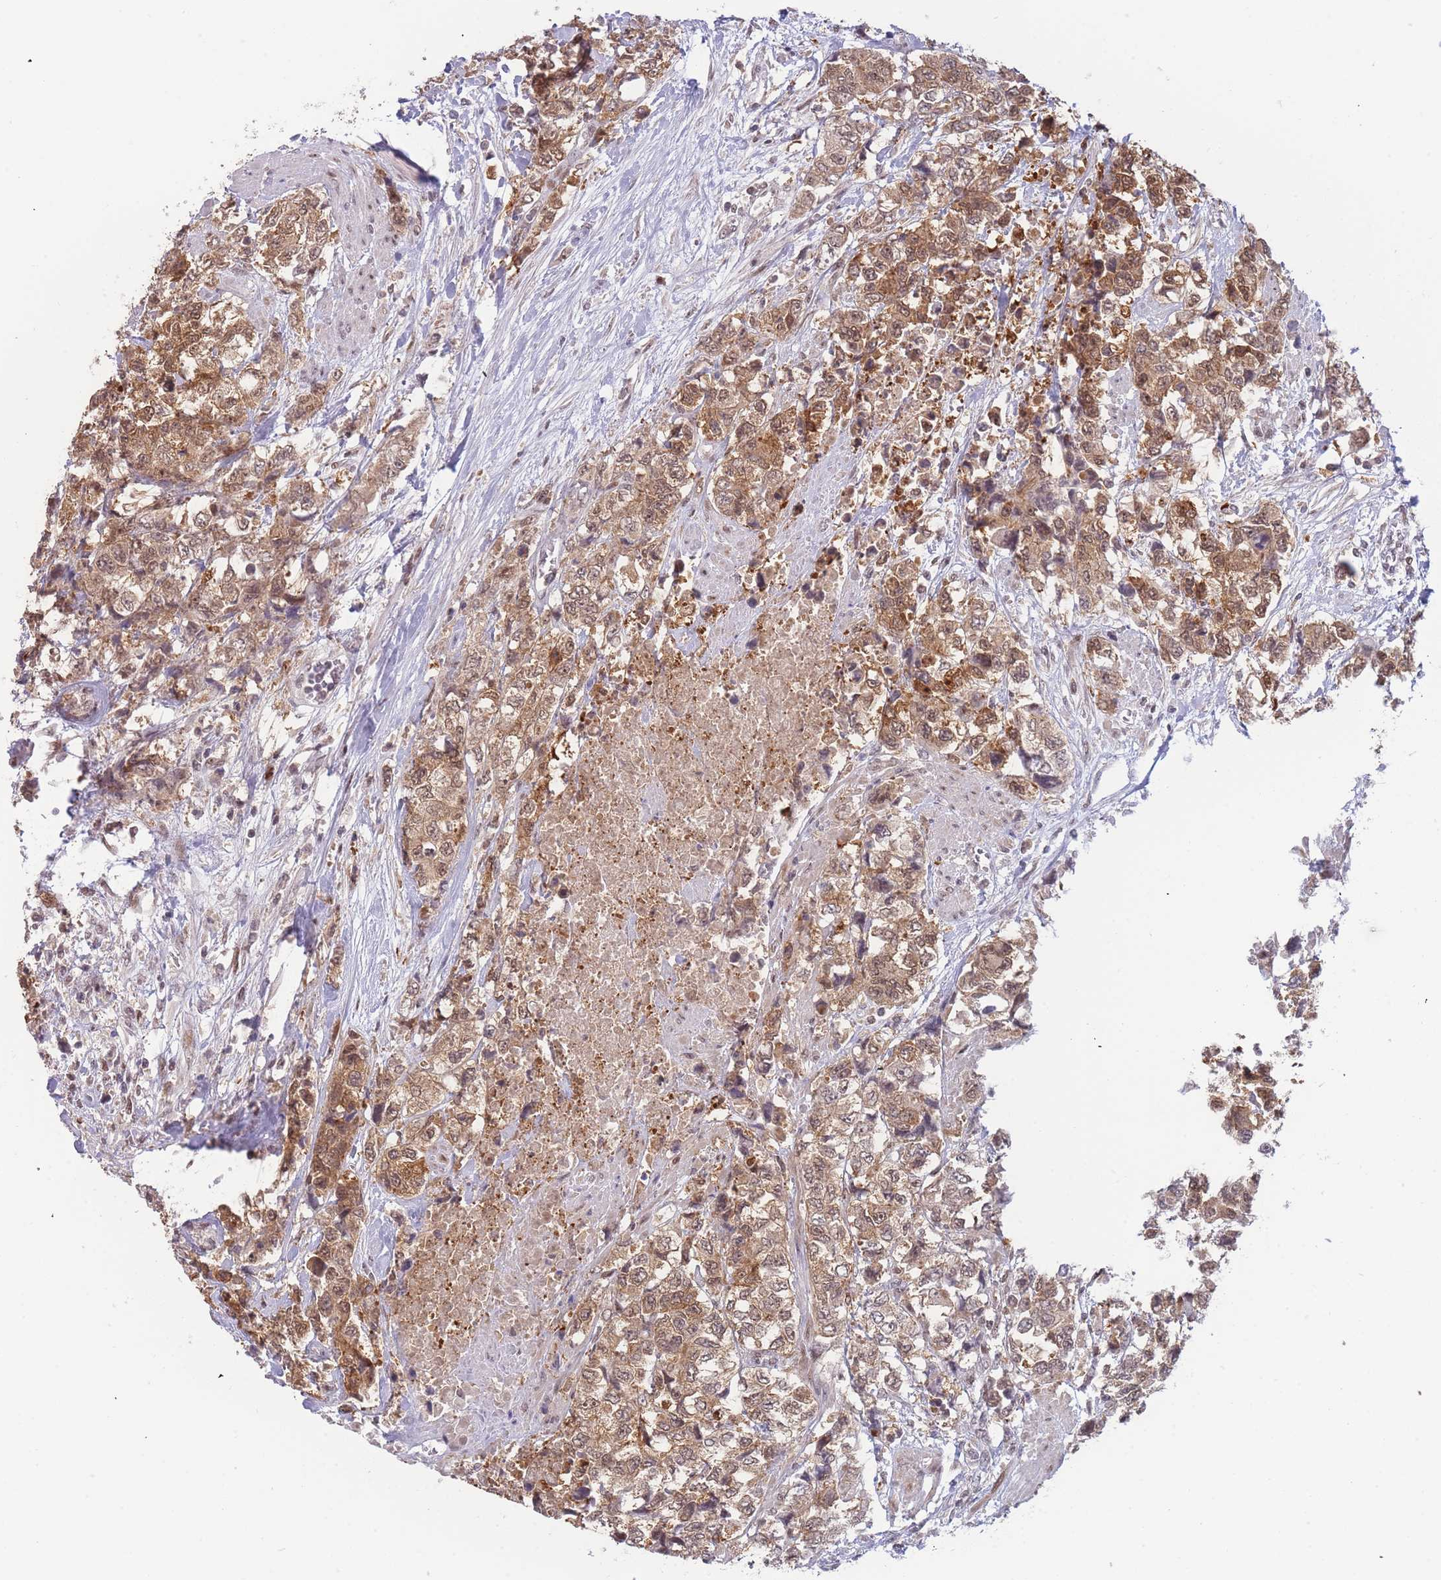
{"staining": {"intensity": "moderate", "quantity": ">75%", "location": "cytoplasmic/membranous,nuclear"}, "tissue": "urothelial cancer", "cell_type": "Tumor cells", "image_type": "cancer", "snomed": [{"axis": "morphology", "description": "Urothelial carcinoma, High grade"}, {"axis": "topography", "description": "Urinary bladder"}], "caption": "Immunohistochemical staining of human urothelial cancer reveals moderate cytoplasmic/membranous and nuclear protein expression in approximately >75% of tumor cells.", "gene": "DEAF1", "patient": {"sex": "female", "age": 78}}